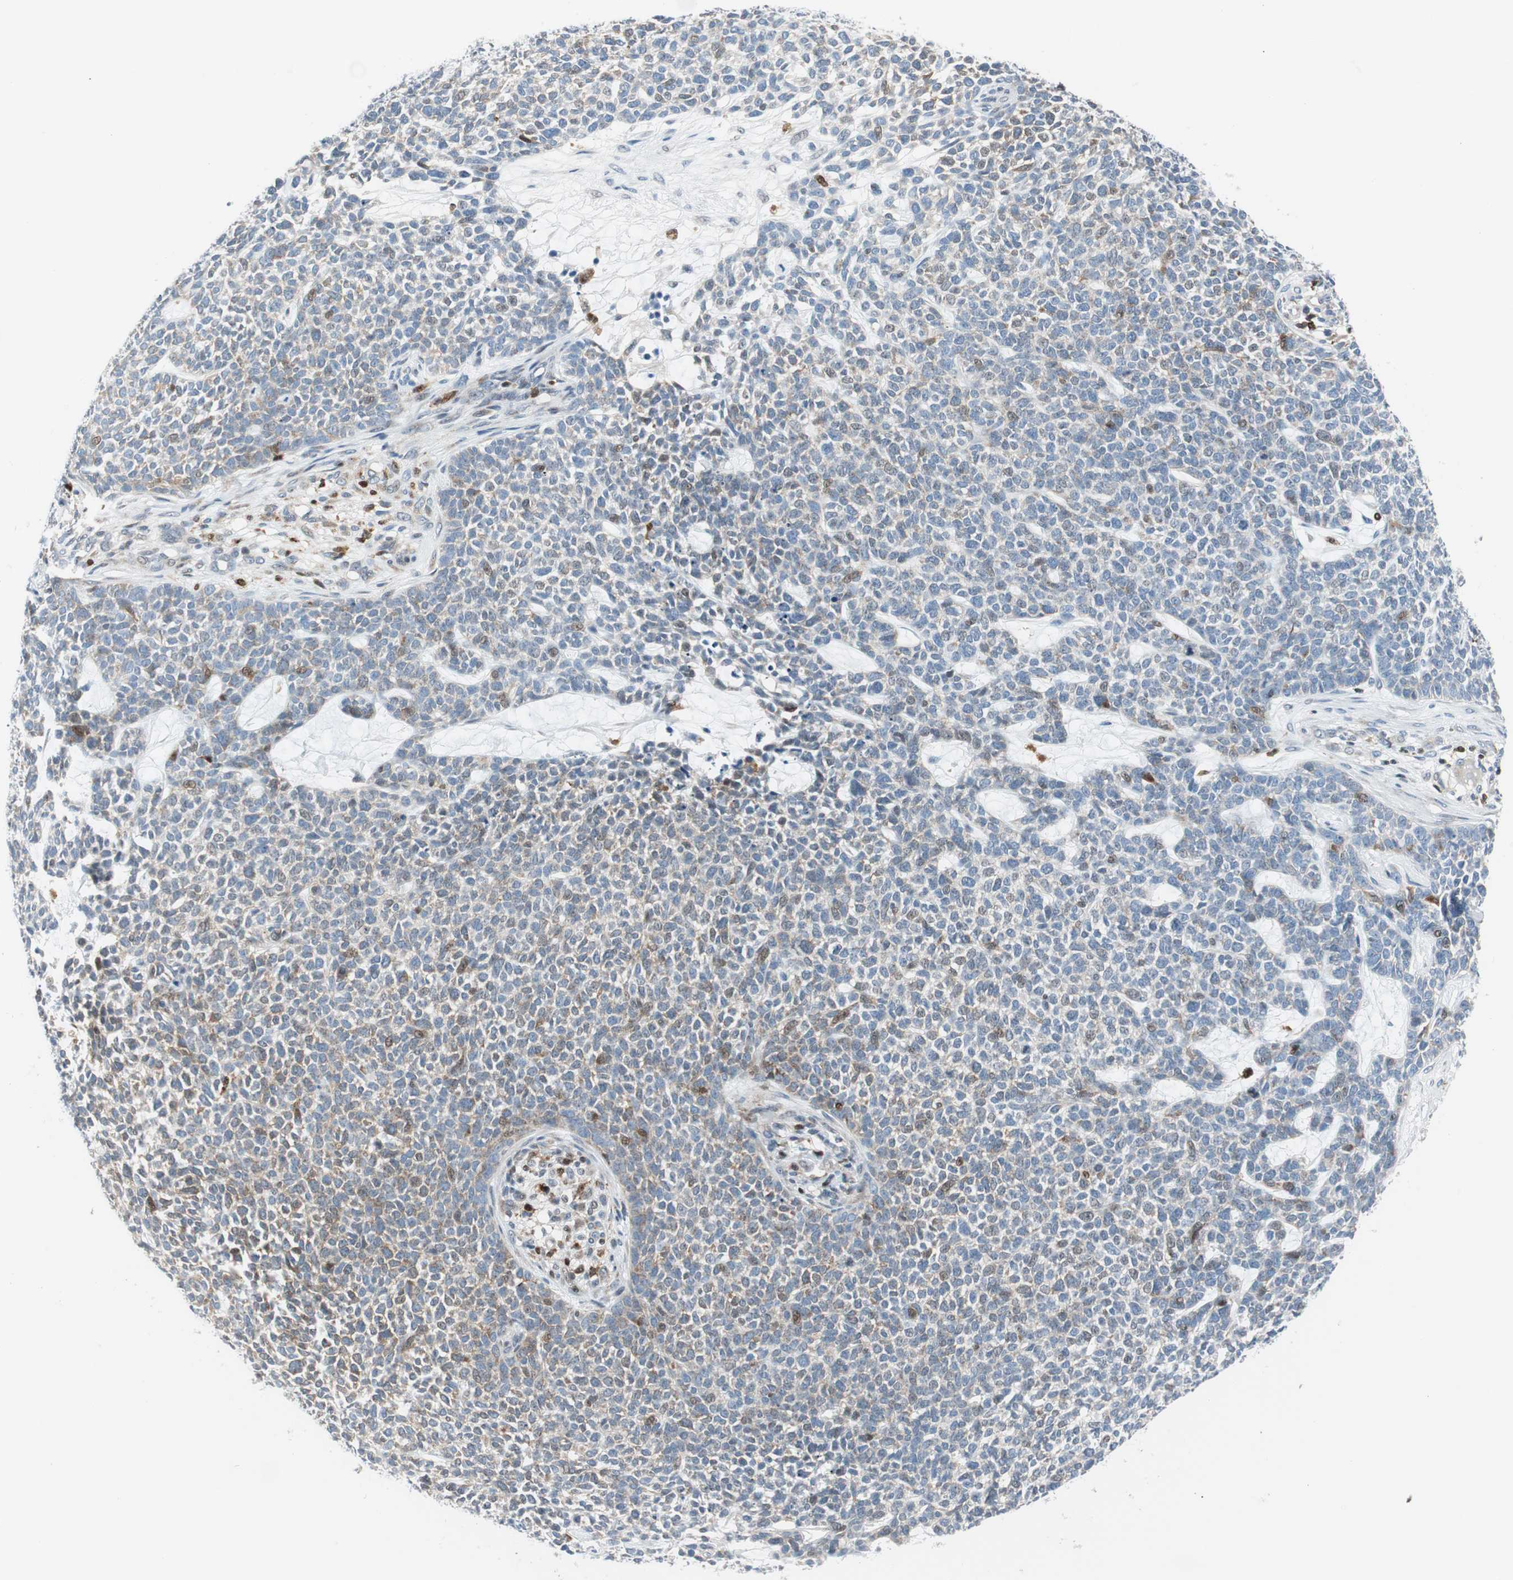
{"staining": {"intensity": "moderate", "quantity": "<25%", "location": "nuclear"}, "tissue": "skin cancer", "cell_type": "Tumor cells", "image_type": "cancer", "snomed": [{"axis": "morphology", "description": "Basal cell carcinoma"}, {"axis": "topography", "description": "Skin"}], "caption": "An image showing moderate nuclear expression in about <25% of tumor cells in skin cancer (basal cell carcinoma), as visualized by brown immunohistochemical staining.", "gene": "RGS10", "patient": {"sex": "female", "age": 84}}